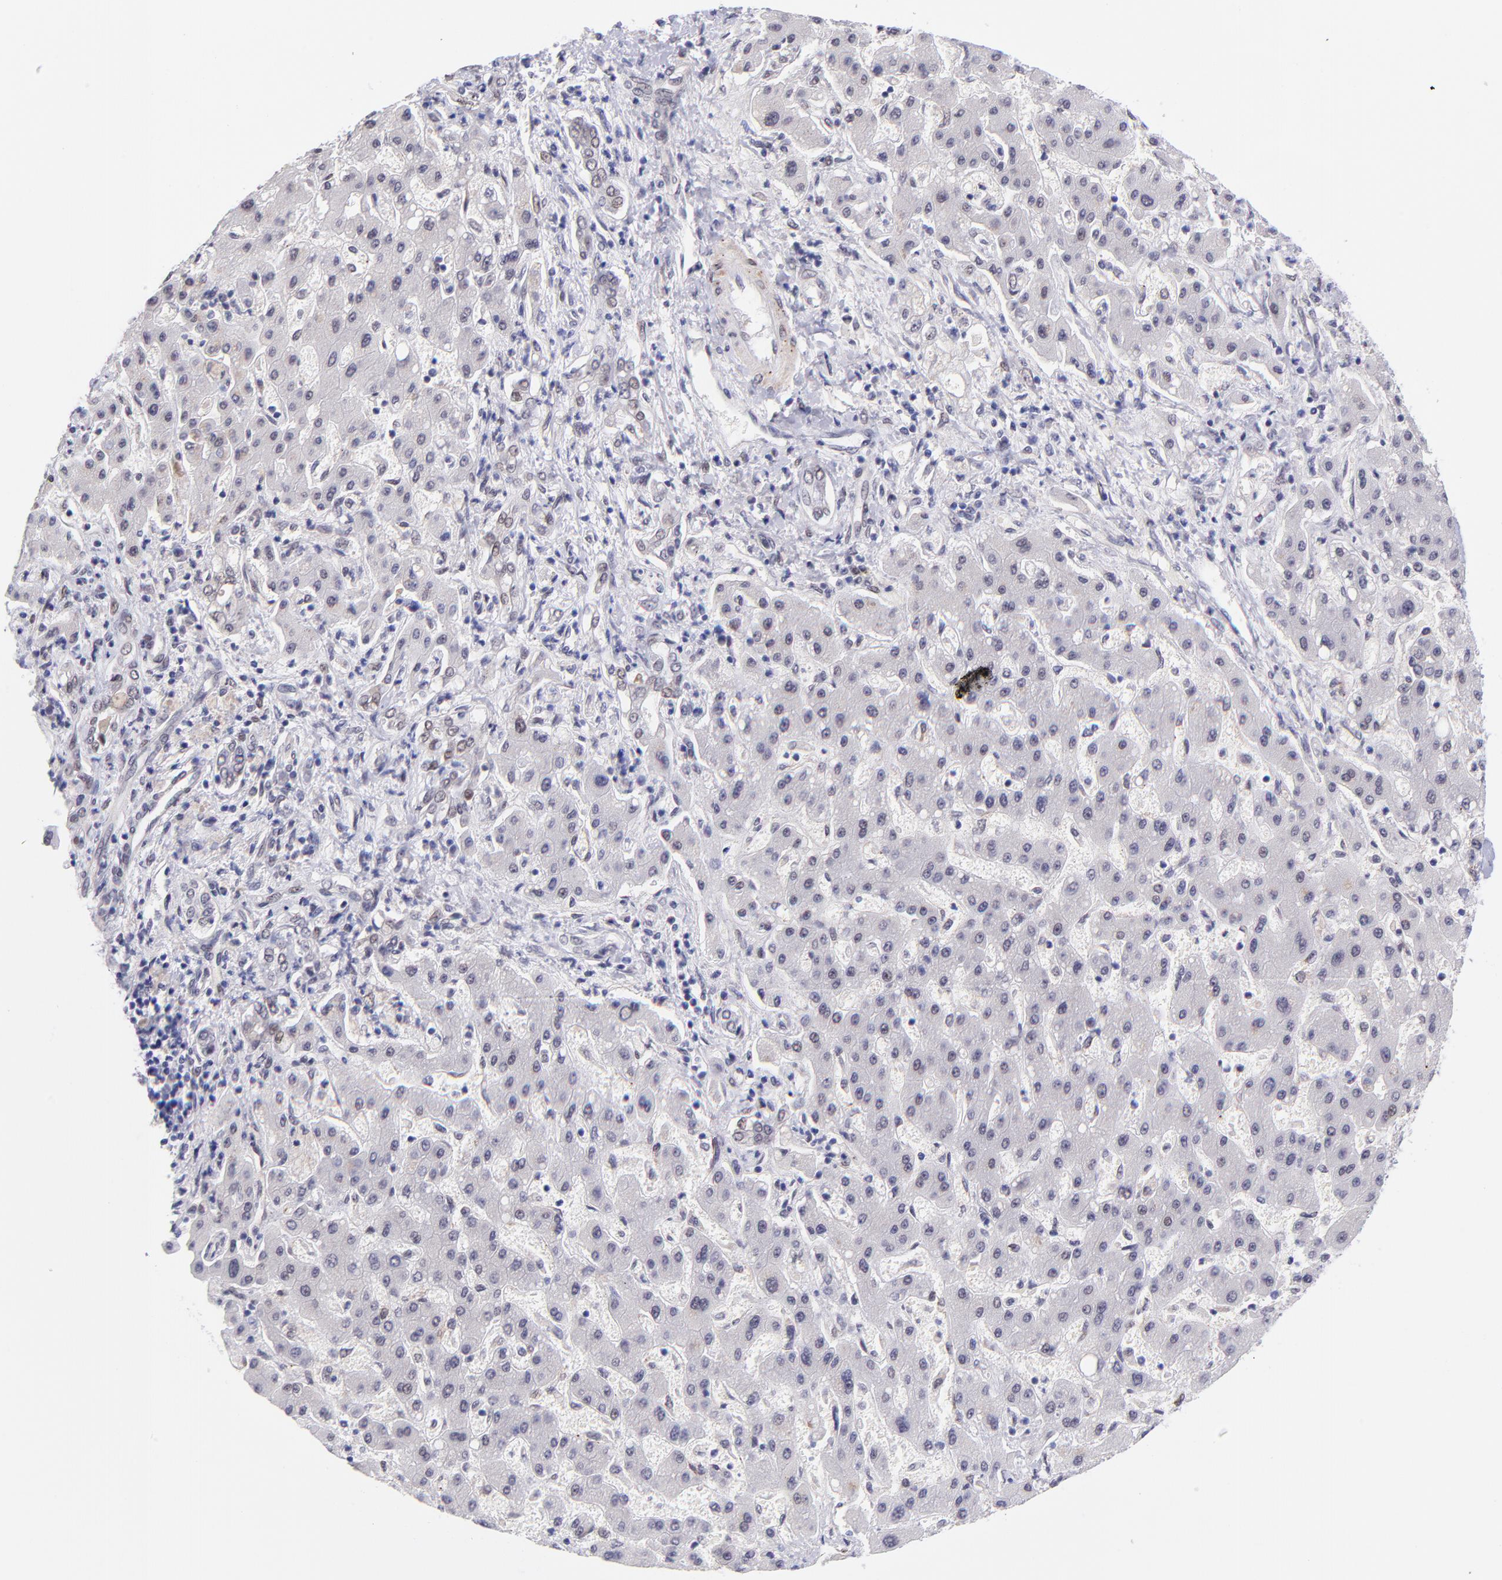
{"staining": {"intensity": "weak", "quantity": "<25%", "location": "nuclear"}, "tissue": "liver cancer", "cell_type": "Tumor cells", "image_type": "cancer", "snomed": [{"axis": "morphology", "description": "Cholangiocarcinoma"}, {"axis": "topography", "description": "Liver"}], "caption": "Cholangiocarcinoma (liver) stained for a protein using immunohistochemistry (IHC) reveals no expression tumor cells.", "gene": "SOX6", "patient": {"sex": "male", "age": 50}}